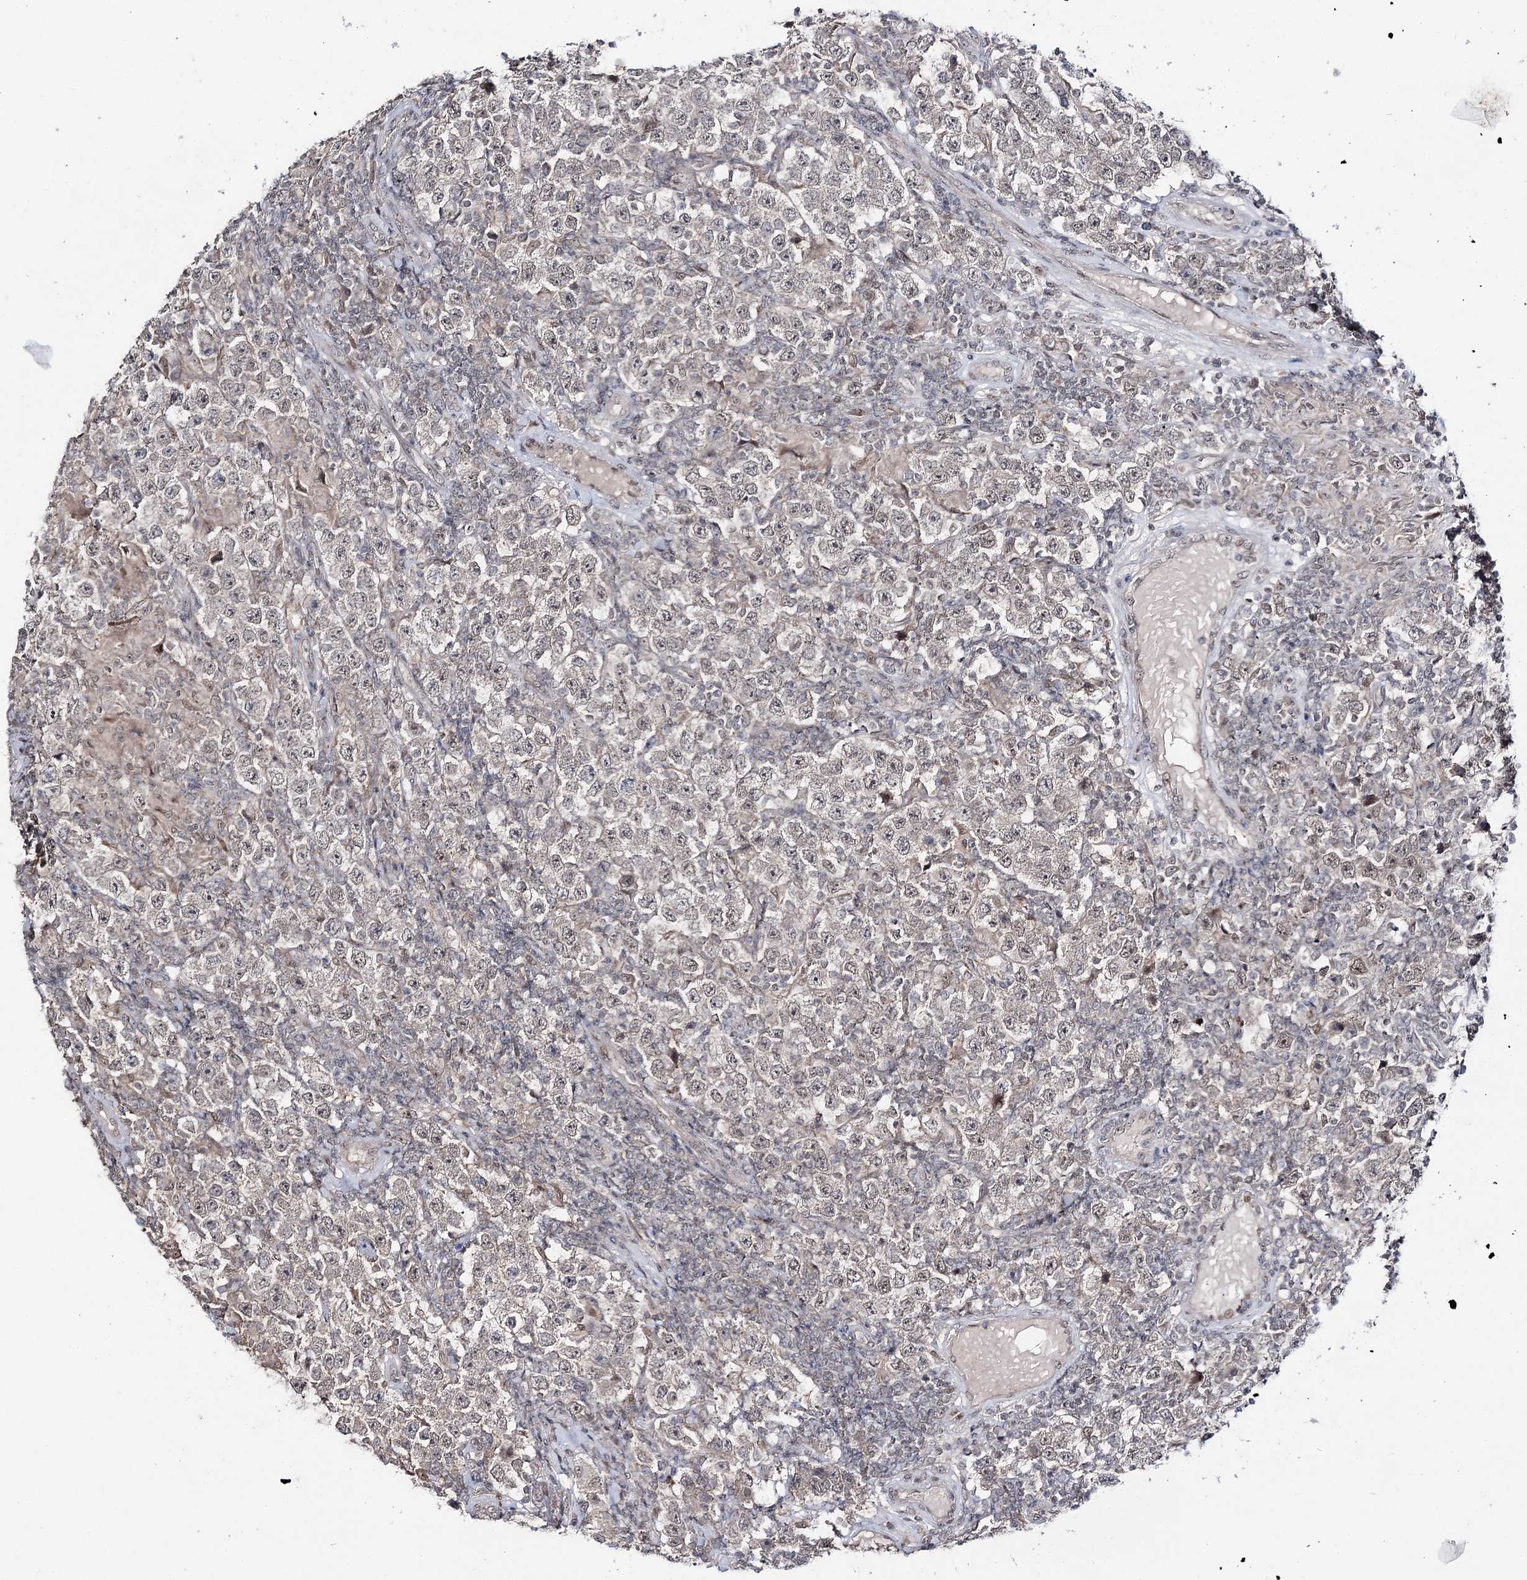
{"staining": {"intensity": "weak", "quantity": "<25%", "location": "nuclear"}, "tissue": "testis cancer", "cell_type": "Tumor cells", "image_type": "cancer", "snomed": [{"axis": "morphology", "description": "Normal tissue, NOS"}, {"axis": "morphology", "description": "Urothelial carcinoma, High grade"}, {"axis": "morphology", "description": "Seminoma, NOS"}, {"axis": "morphology", "description": "Carcinoma, Embryonal, NOS"}, {"axis": "topography", "description": "Urinary bladder"}, {"axis": "topography", "description": "Testis"}], "caption": "IHC of testis cancer reveals no expression in tumor cells.", "gene": "HSD11B2", "patient": {"sex": "male", "age": 41}}